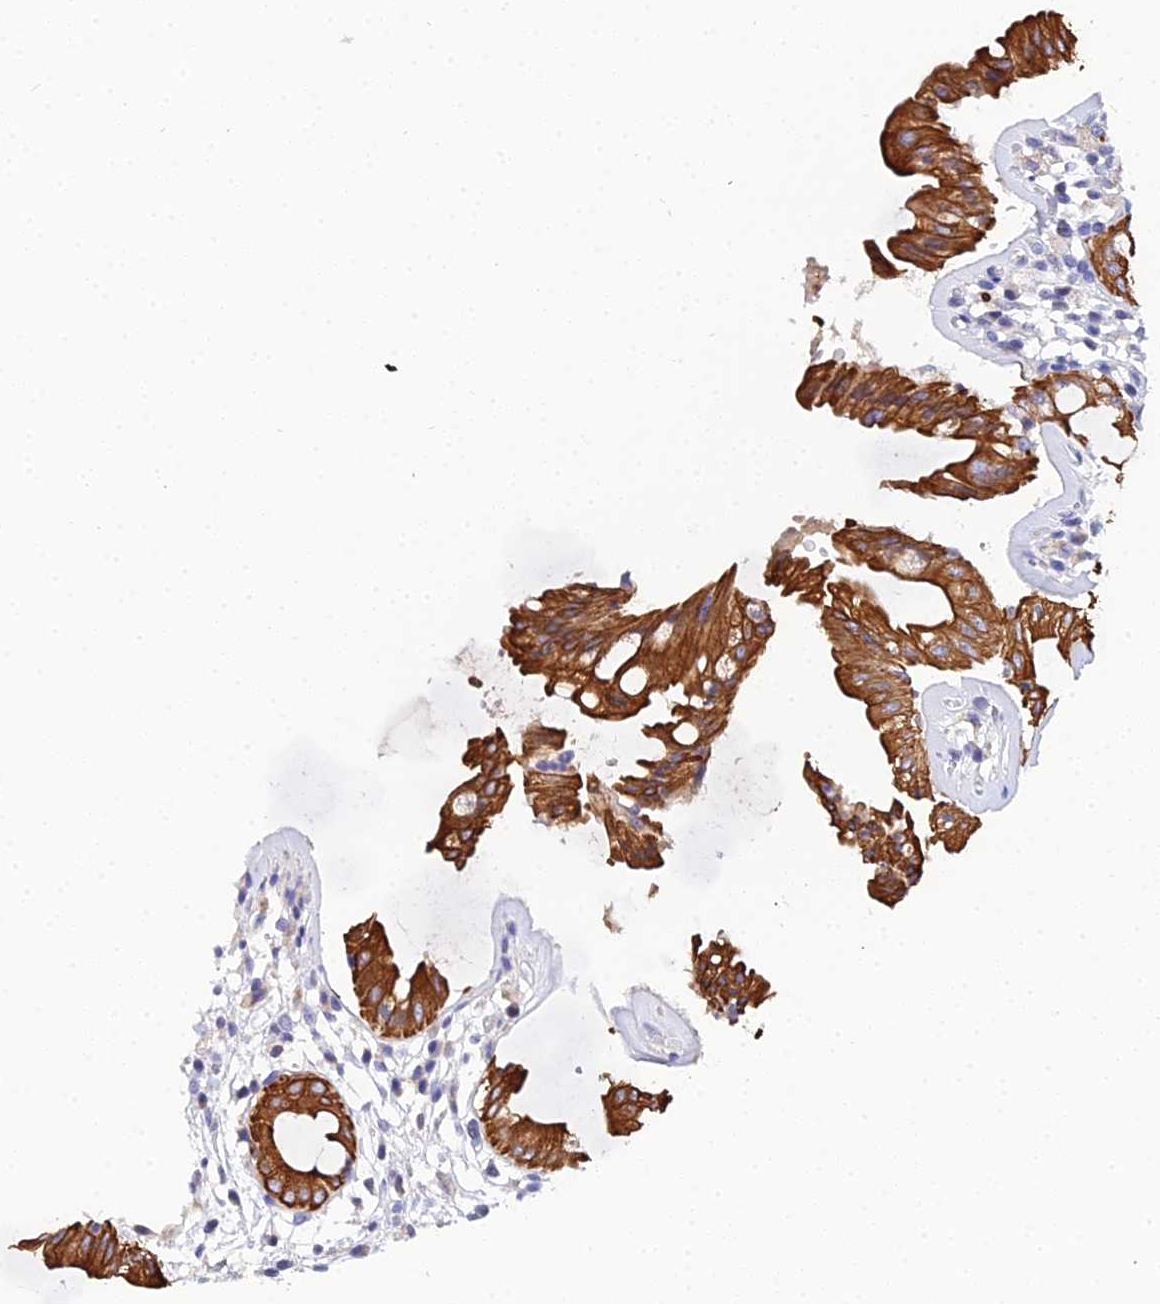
{"staining": {"intensity": "strong", "quantity": "25%-75%", "location": "cytoplasmic/membranous"}, "tissue": "rectum", "cell_type": "Glandular cells", "image_type": "normal", "snomed": [{"axis": "morphology", "description": "Normal tissue, NOS"}, {"axis": "topography", "description": "Rectum"}], "caption": "Immunohistochemistry (IHC) (DAB) staining of unremarkable human rectum shows strong cytoplasmic/membranous protein staining in approximately 25%-75% of glandular cells. (DAB IHC with brightfield microscopy, high magnification).", "gene": "ZXDA", "patient": {"sex": "female", "age": 57}}